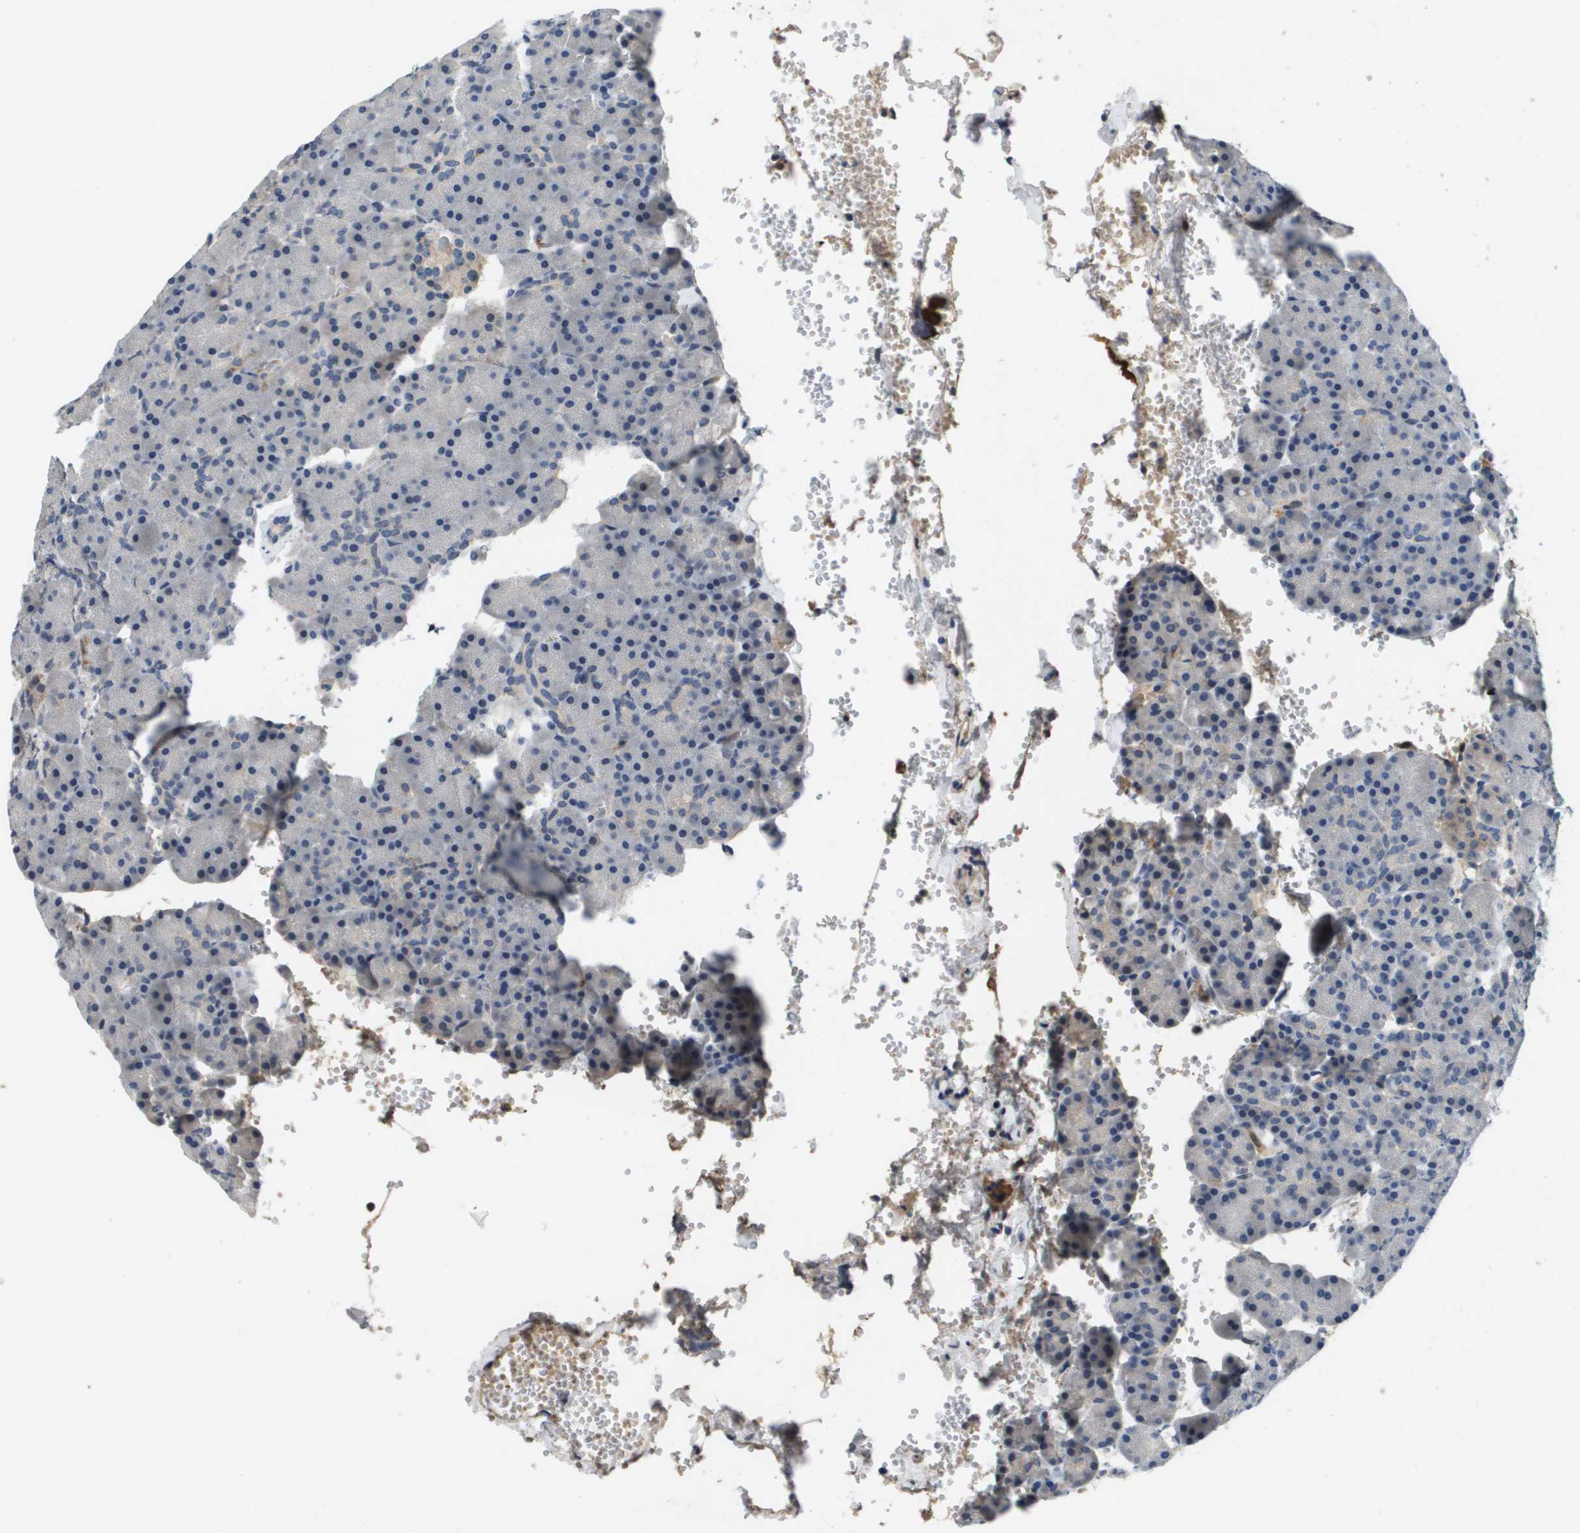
{"staining": {"intensity": "moderate", "quantity": "<25%", "location": "cytoplasmic/membranous"}, "tissue": "pancreas", "cell_type": "Exocrine glandular cells", "image_type": "normal", "snomed": [{"axis": "morphology", "description": "Normal tissue, NOS"}, {"axis": "topography", "description": "Pancreas"}], "caption": "Immunohistochemical staining of unremarkable human pancreas shows low levels of moderate cytoplasmic/membranous staining in approximately <25% of exocrine glandular cells. Immunohistochemistry stains the protein in brown and the nuclei are stained blue.", "gene": "SLC16A3", "patient": {"sex": "female", "age": 35}}